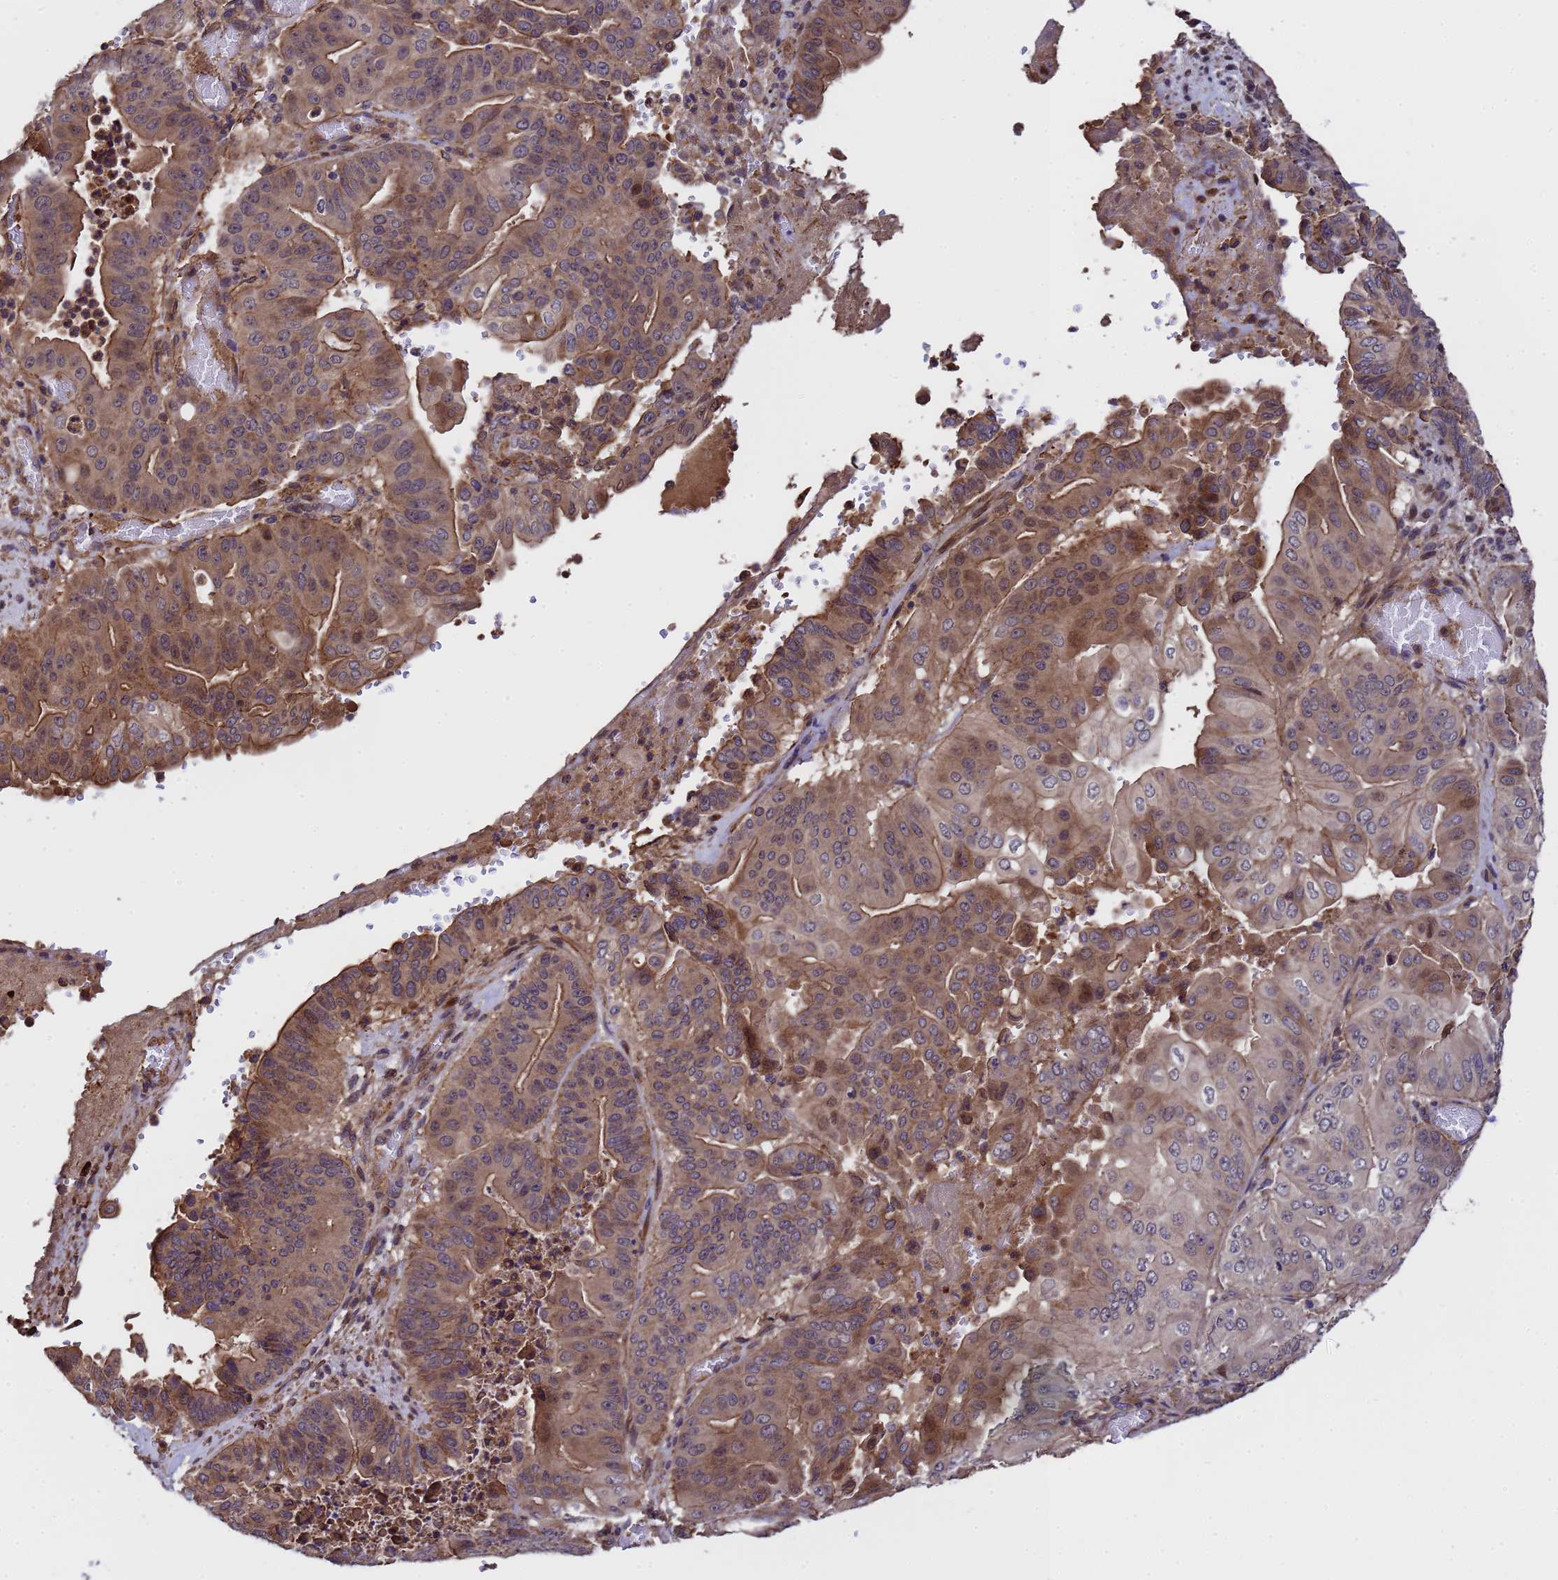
{"staining": {"intensity": "moderate", "quantity": "25%-75%", "location": "cytoplasmic/membranous"}, "tissue": "pancreatic cancer", "cell_type": "Tumor cells", "image_type": "cancer", "snomed": [{"axis": "morphology", "description": "Adenocarcinoma, NOS"}, {"axis": "topography", "description": "Pancreas"}], "caption": "Tumor cells display moderate cytoplasmic/membranous staining in about 25%-75% of cells in adenocarcinoma (pancreatic). (DAB (3,3'-diaminobenzidine) = brown stain, brightfield microscopy at high magnification).", "gene": "GSTCD", "patient": {"sex": "female", "age": 77}}